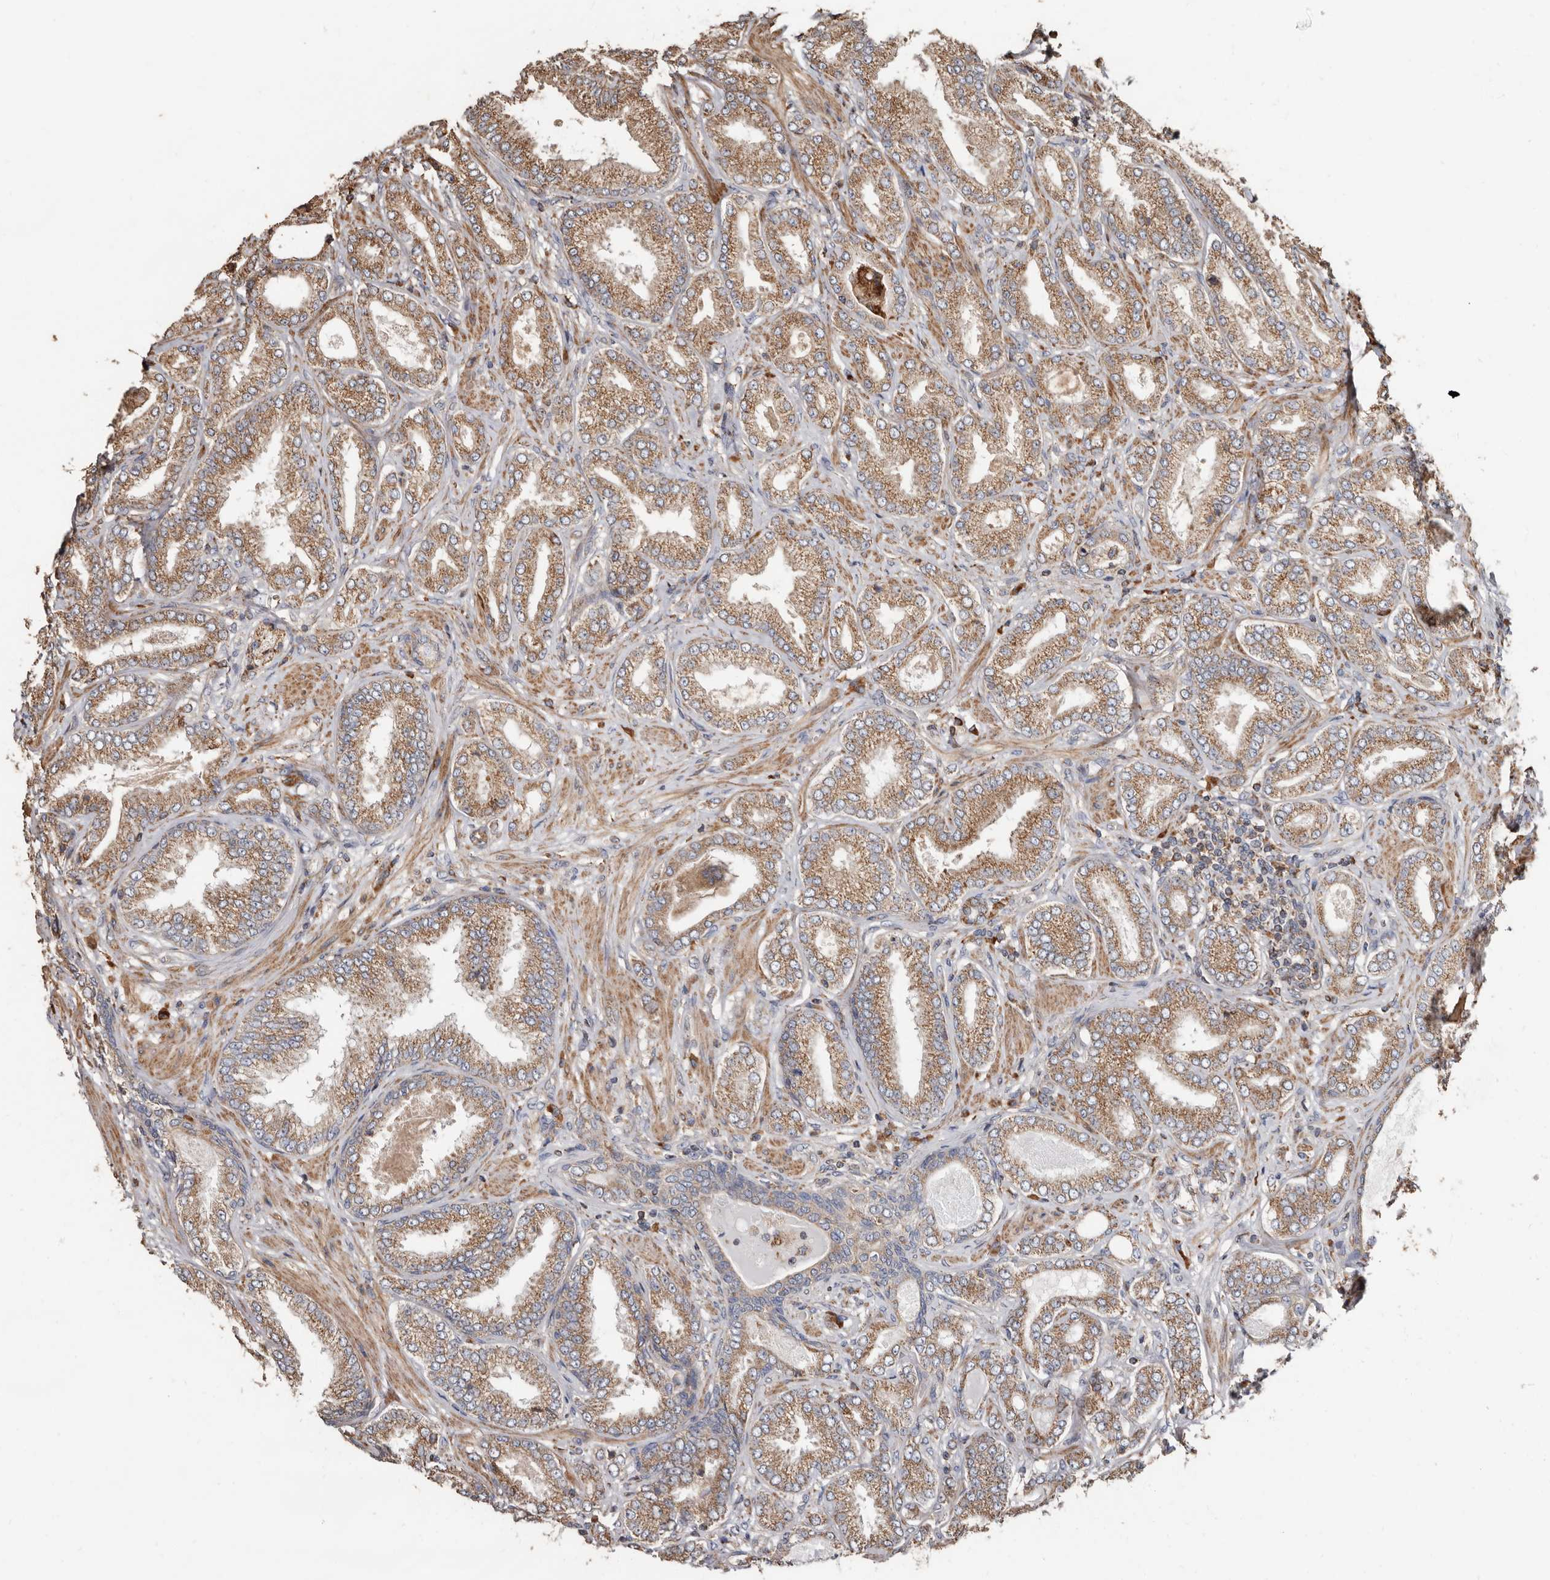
{"staining": {"intensity": "moderate", "quantity": ">75%", "location": "cytoplasmic/membranous"}, "tissue": "prostate cancer", "cell_type": "Tumor cells", "image_type": "cancer", "snomed": [{"axis": "morphology", "description": "Adenocarcinoma, Low grade"}, {"axis": "topography", "description": "Prostate"}], "caption": "Prostate cancer stained with immunohistochemistry (IHC) displays moderate cytoplasmic/membranous staining in approximately >75% of tumor cells.", "gene": "OSGIN2", "patient": {"sex": "male", "age": 63}}